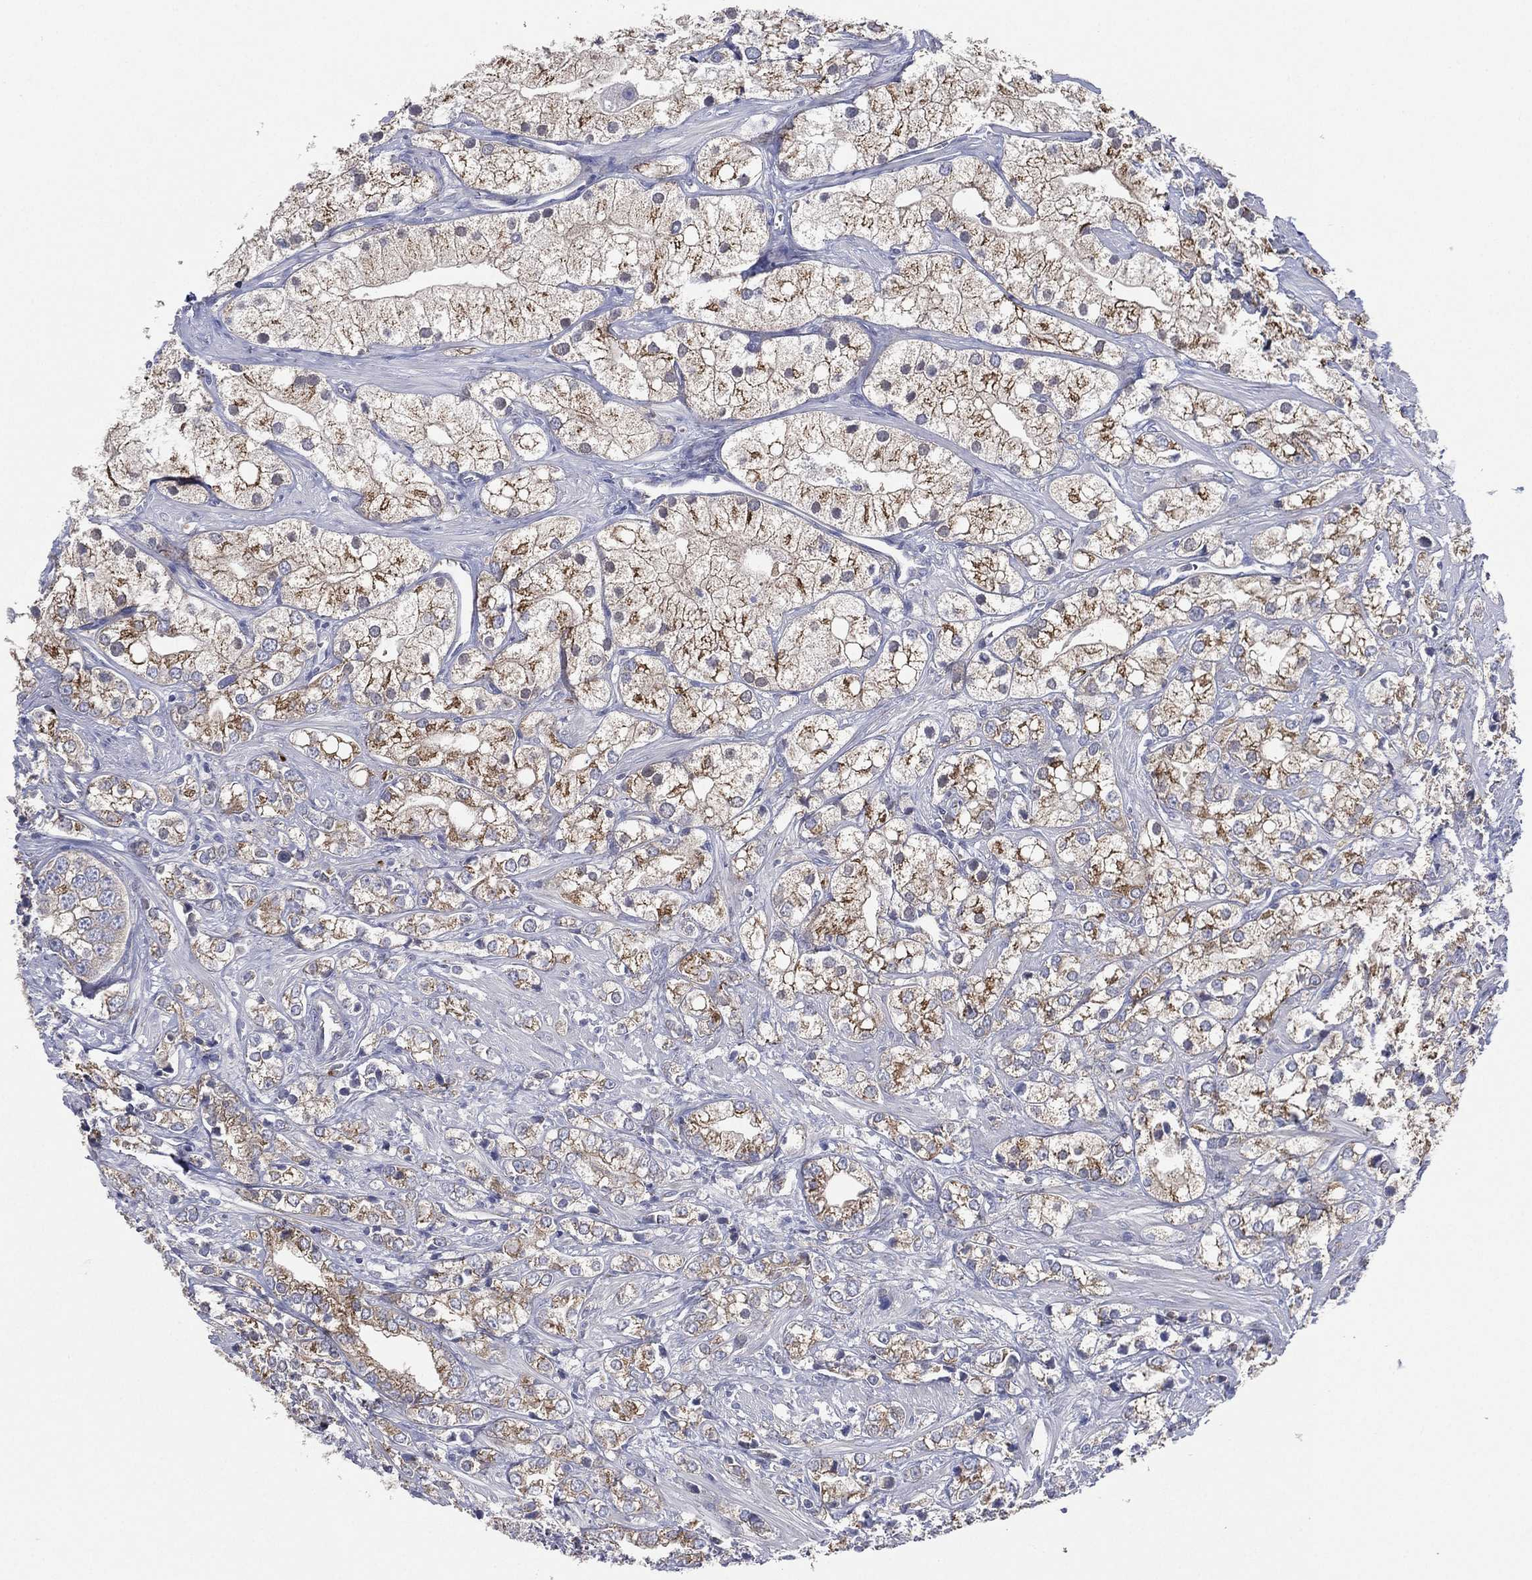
{"staining": {"intensity": "strong", "quantity": "25%-75%", "location": "cytoplasmic/membranous"}, "tissue": "prostate cancer", "cell_type": "Tumor cells", "image_type": "cancer", "snomed": [{"axis": "morphology", "description": "Adenocarcinoma, NOS"}, {"axis": "topography", "description": "Prostate and seminal vesicle, NOS"}, {"axis": "topography", "description": "Prostate"}], "caption": "Human prostate cancer stained with a brown dye demonstrates strong cytoplasmic/membranous positive expression in about 25%-75% of tumor cells.", "gene": "ATP8A2", "patient": {"sex": "male", "age": 79}}